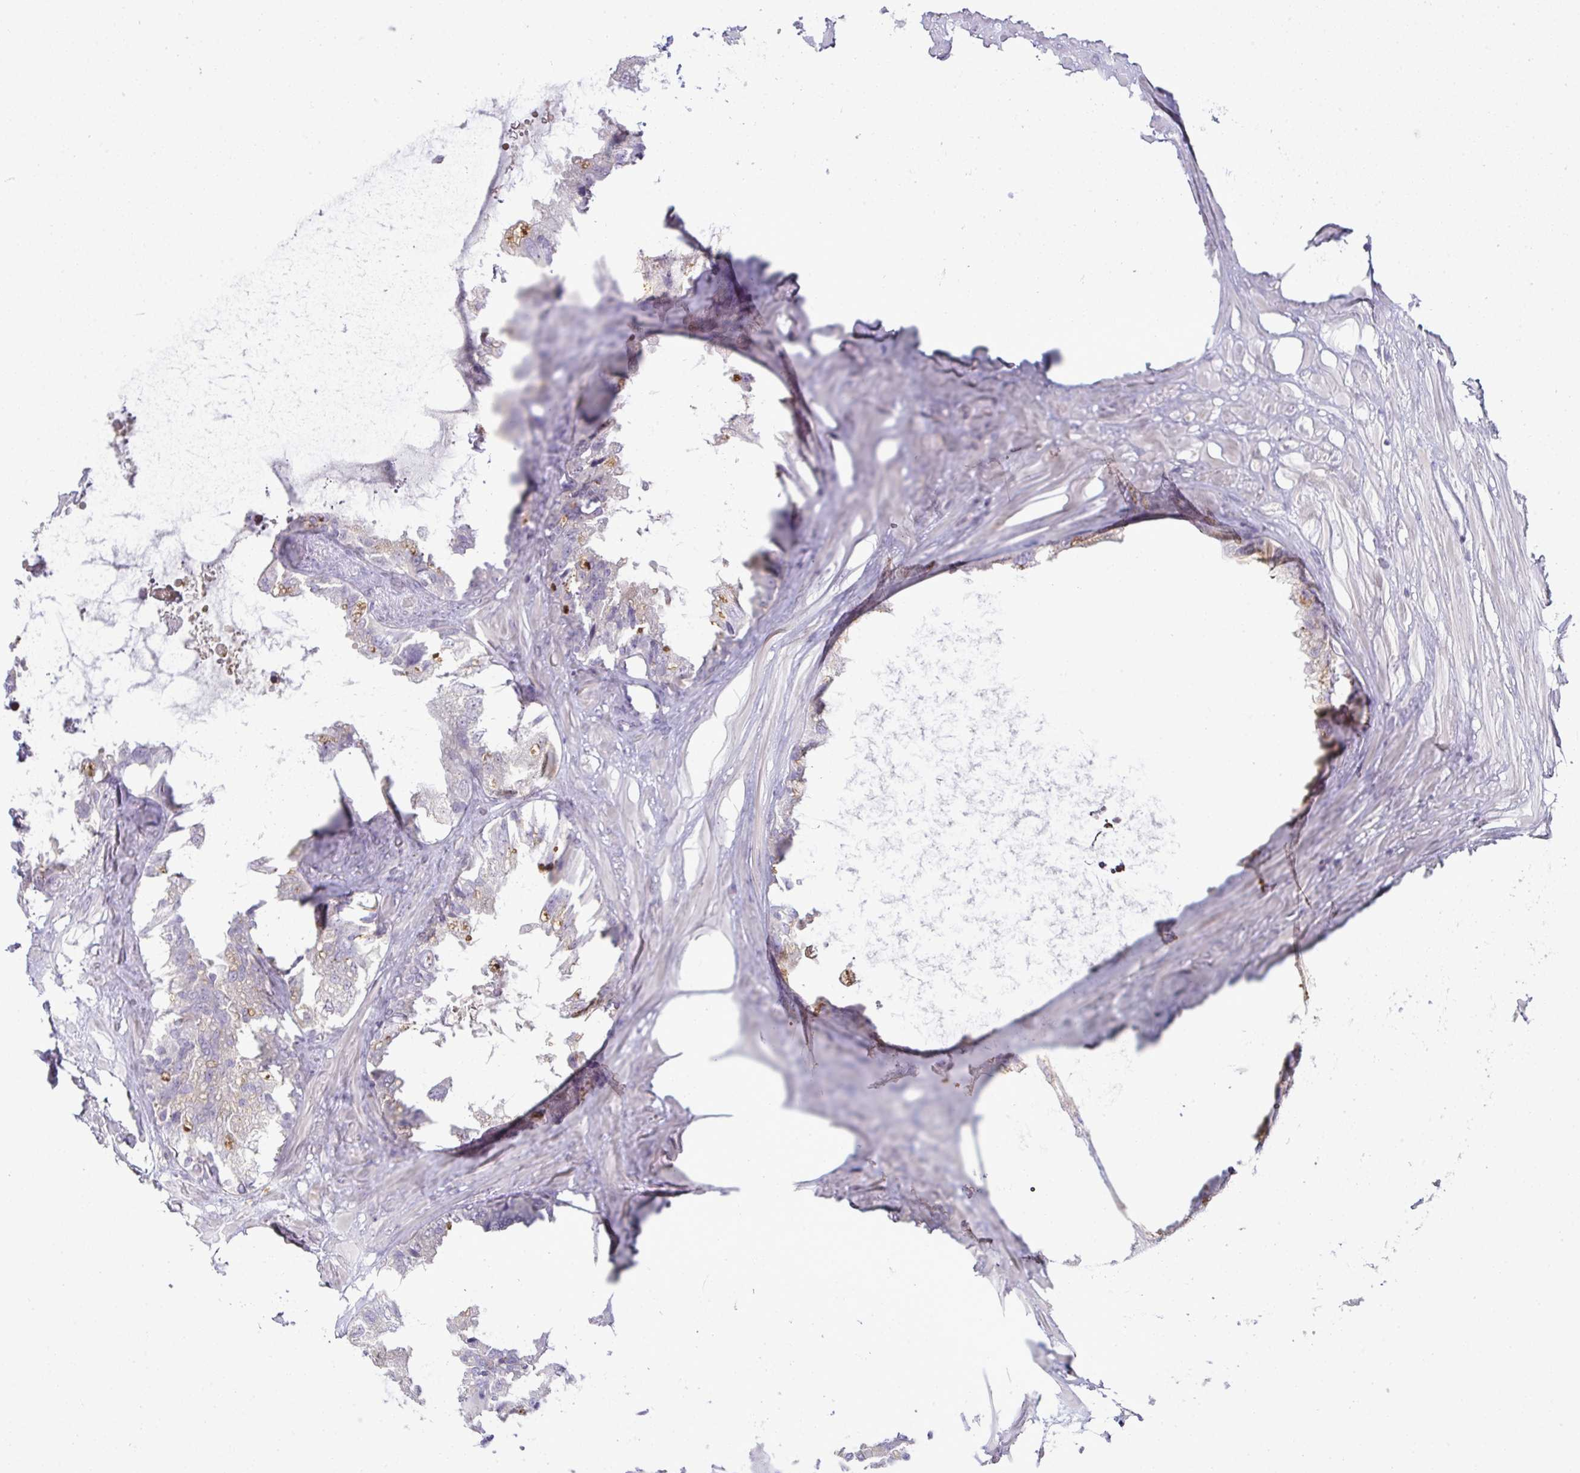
{"staining": {"intensity": "negative", "quantity": "none", "location": "none"}, "tissue": "seminal vesicle", "cell_type": "Glandular cells", "image_type": "normal", "snomed": [{"axis": "morphology", "description": "Normal tissue, NOS"}, {"axis": "topography", "description": "Seminal veicle"}, {"axis": "topography", "description": "Peripheral nerve tissue"}], "caption": "Immunohistochemistry (IHC) photomicrograph of normal seminal vesicle: seminal vesicle stained with DAB (3,3'-diaminobenzidine) displays no significant protein positivity in glandular cells. (DAB (3,3'-diaminobenzidine) immunohistochemistry visualized using brightfield microscopy, high magnification).", "gene": "CMPK1", "patient": {"sex": "male", "age": 76}}